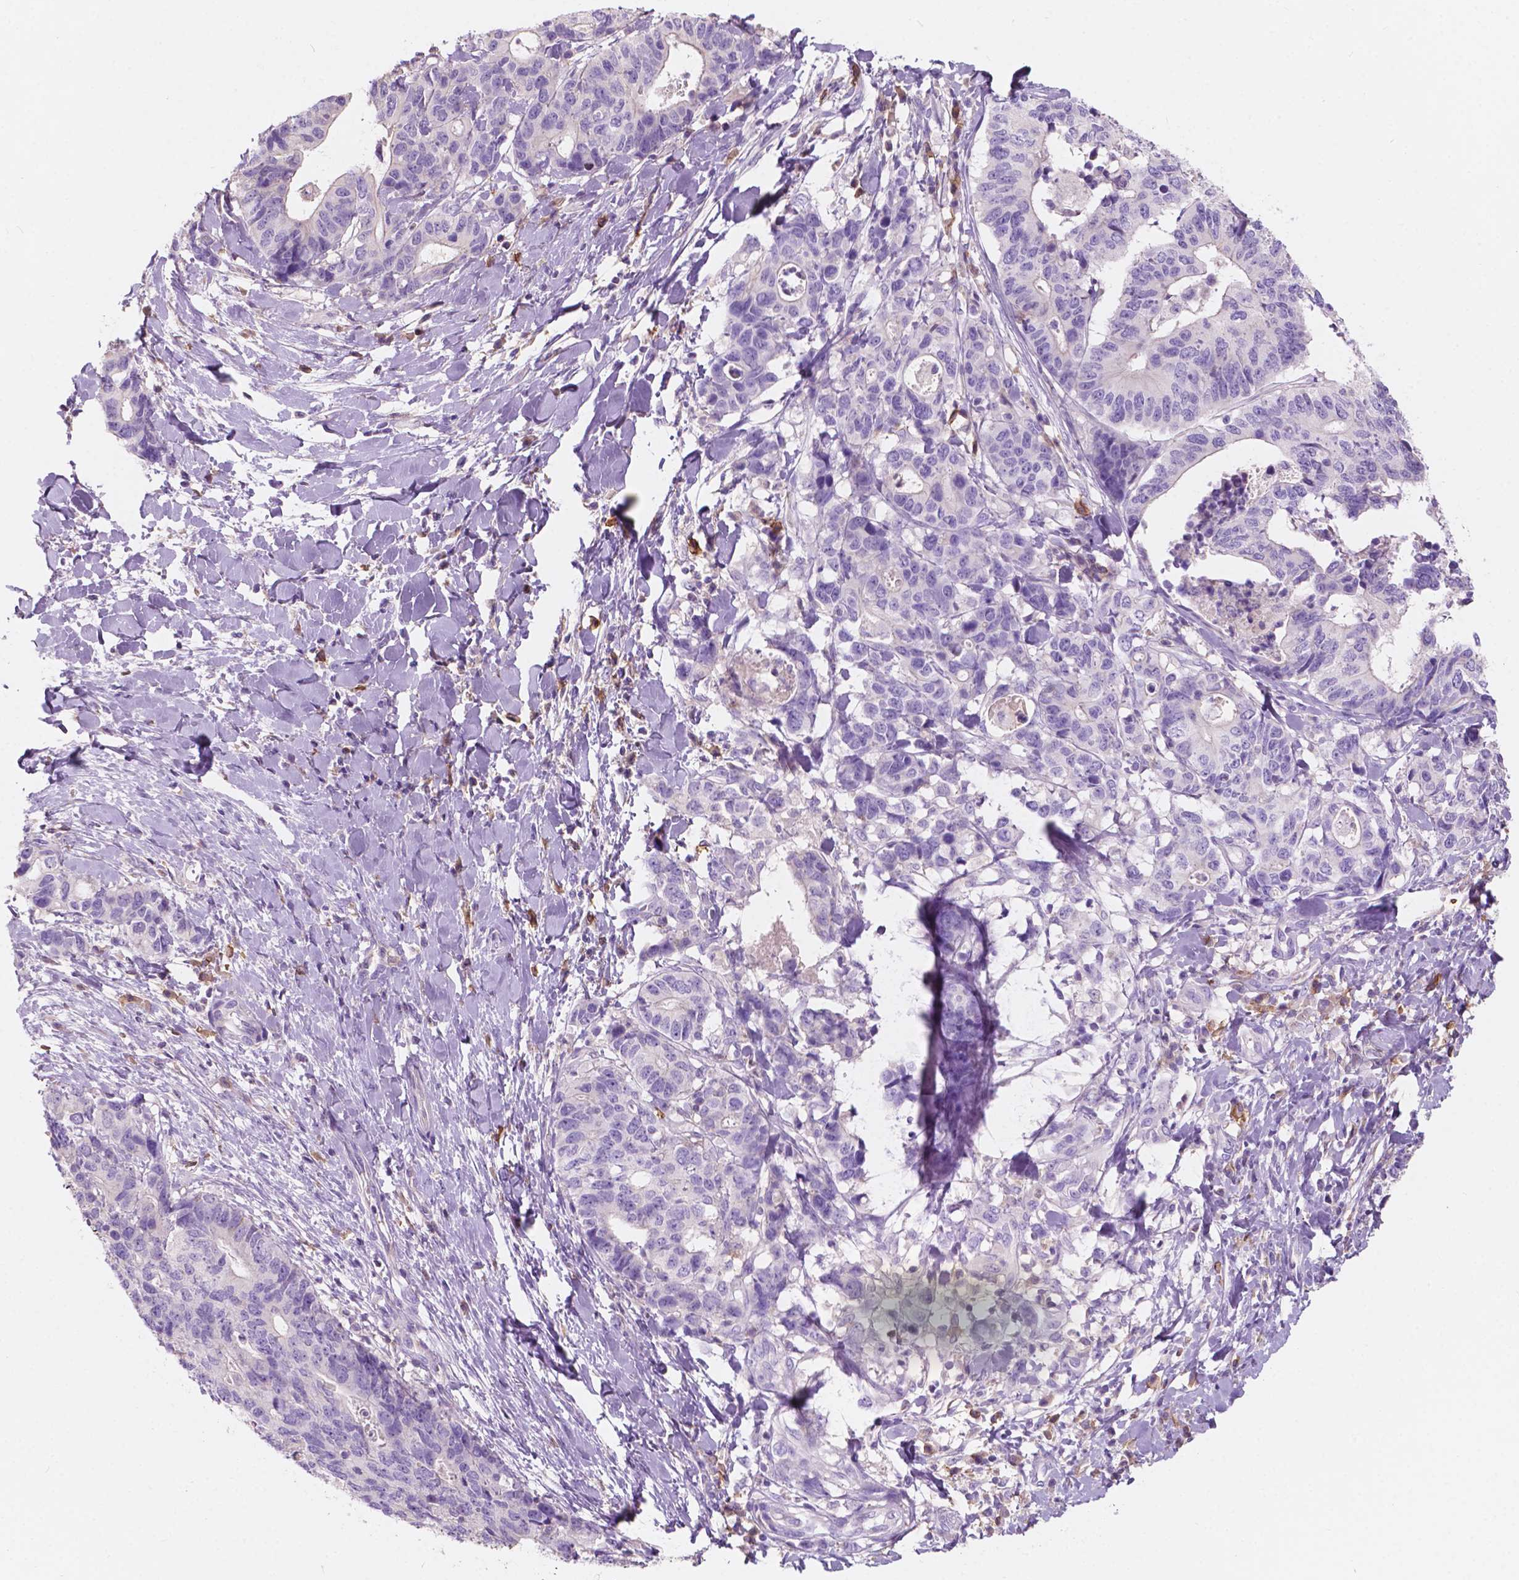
{"staining": {"intensity": "negative", "quantity": "none", "location": "none"}, "tissue": "stomach cancer", "cell_type": "Tumor cells", "image_type": "cancer", "snomed": [{"axis": "morphology", "description": "Adenocarcinoma, NOS"}, {"axis": "topography", "description": "Stomach, upper"}], "caption": "Immunohistochemical staining of human adenocarcinoma (stomach) exhibits no significant expression in tumor cells. The staining is performed using DAB (3,3'-diaminobenzidine) brown chromogen with nuclei counter-stained in using hematoxylin.", "gene": "SEMA4A", "patient": {"sex": "female", "age": 67}}